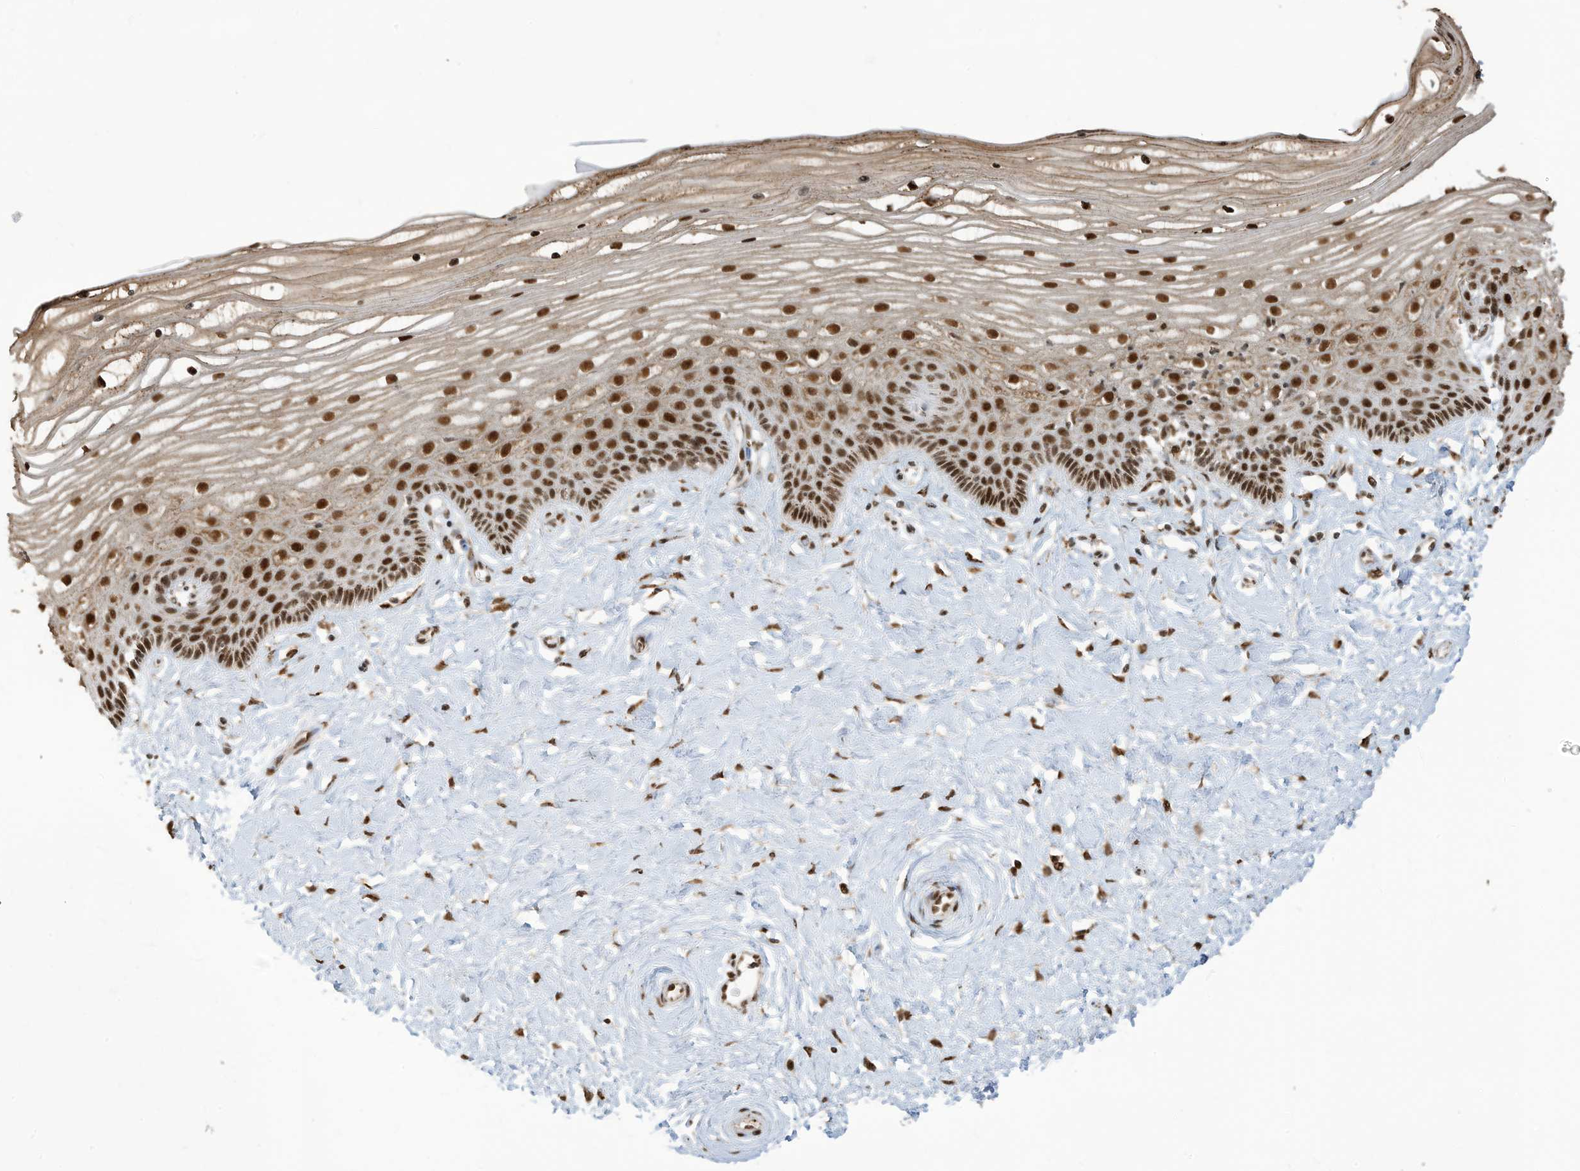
{"staining": {"intensity": "strong", "quantity": ">75%", "location": "nuclear"}, "tissue": "vagina", "cell_type": "Squamous epithelial cells", "image_type": "normal", "snomed": [{"axis": "morphology", "description": "Normal tissue, NOS"}, {"axis": "topography", "description": "Vagina"}, {"axis": "topography", "description": "Cervix"}], "caption": "Immunohistochemistry (IHC) histopathology image of benign vagina: vagina stained using immunohistochemistry shows high levels of strong protein expression localized specifically in the nuclear of squamous epithelial cells, appearing as a nuclear brown color.", "gene": "LBH", "patient": {"sex": "female", "age": 40}}